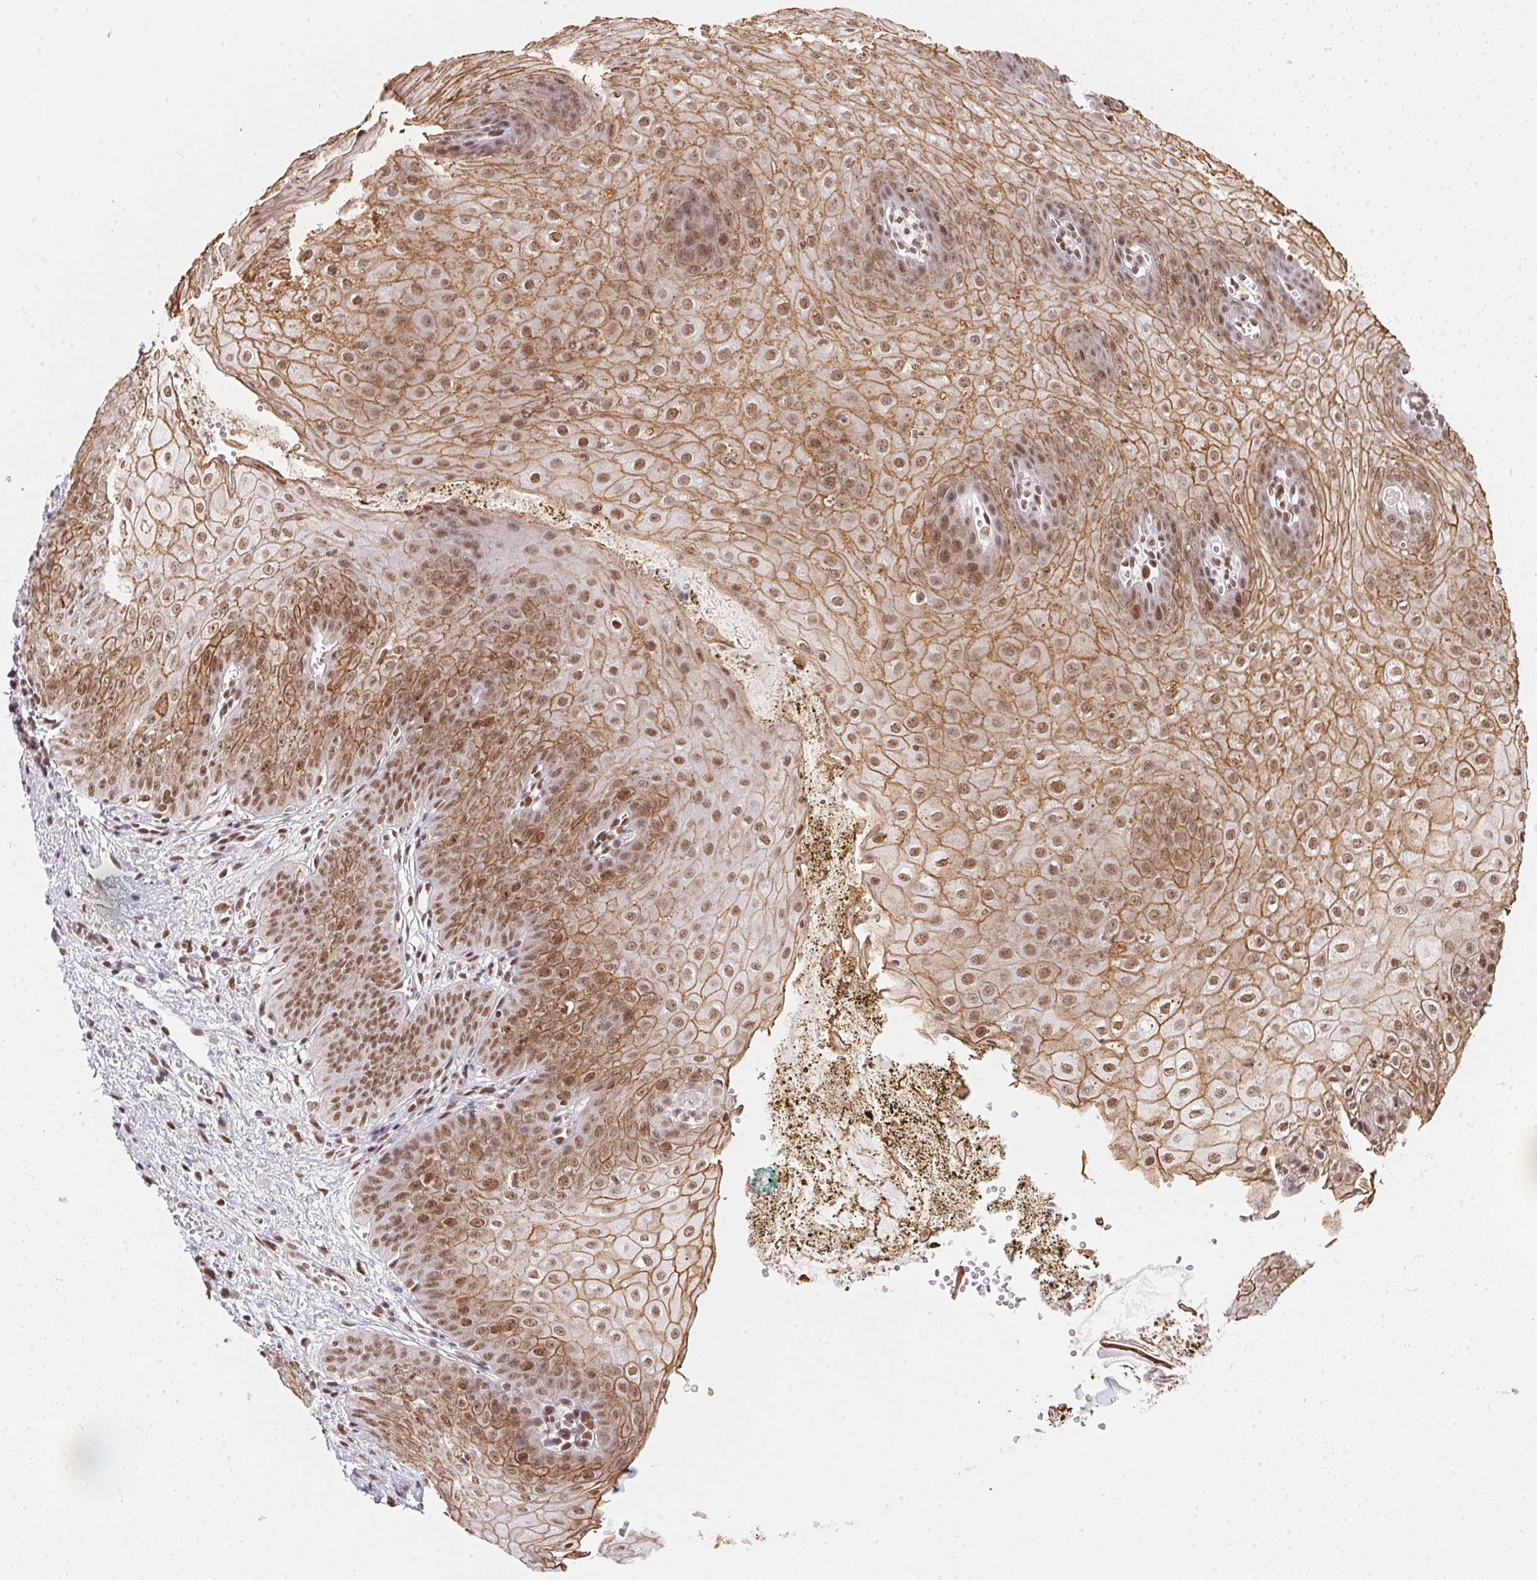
{"staining": {"intensity": "moderate", "quantity": ">75%", "location": "cytoplasmic/membranous,nuclear"}, "tissue": "esophagus", "cell_type": "Squamous epithelial cells", "image_type": "normal", "snomed": [{"axis": "morphology", "description": "Normal tissue, NOS"}, {"axis": "topography", "description": "Esophagus"}], "caption": "Moderate cytoplasmic/membranous,nuclear positivity for a protein is identified in about >75% of squamous epithelial cells of normal esophagus using immunohistochemistry.", "gene": "NFE2L1", "patient": {"sex": "male", "age": 71}}